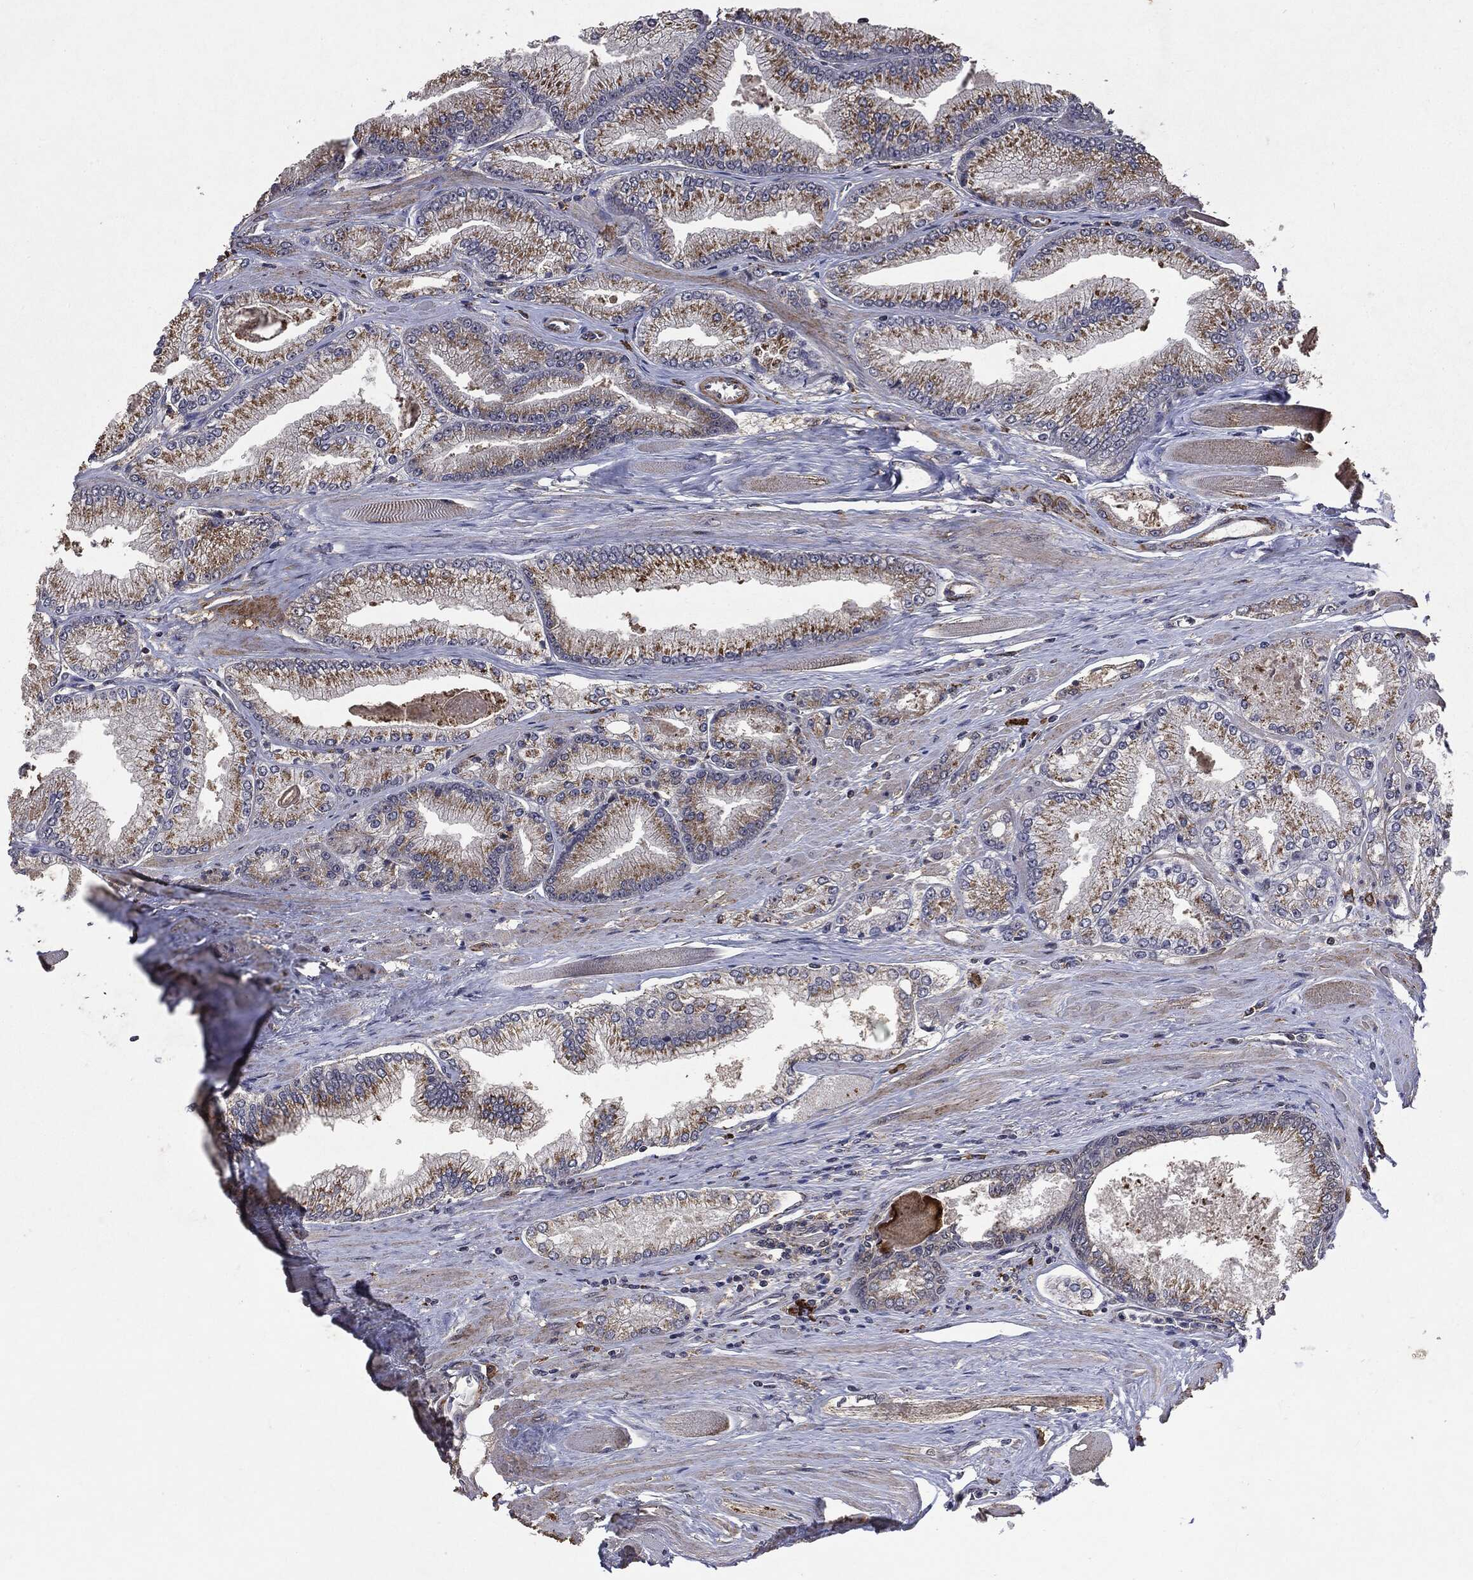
{"staining": {"intensity": "moderate", "quantity": ">75%", "location": "cytoplasmic/membranous"}, "tissue": "prostate cancer", "cell_type": "Tumor cells", "image_type": "cancer", "snomed": [{"axis": "morphology", "description": "Adenocarcinoma, Low grade"}, {"axis": "topography", "description": "Prostate"}], "caption": "The histopathology image demonstrates a brown stain indicating the presence of a protein in the cytoplasmic/membranous of tumor cells in prostate low-grade adenocarcinoma.", "gene": "PTEN", "patient": {"sex": "male", "age": 67}}